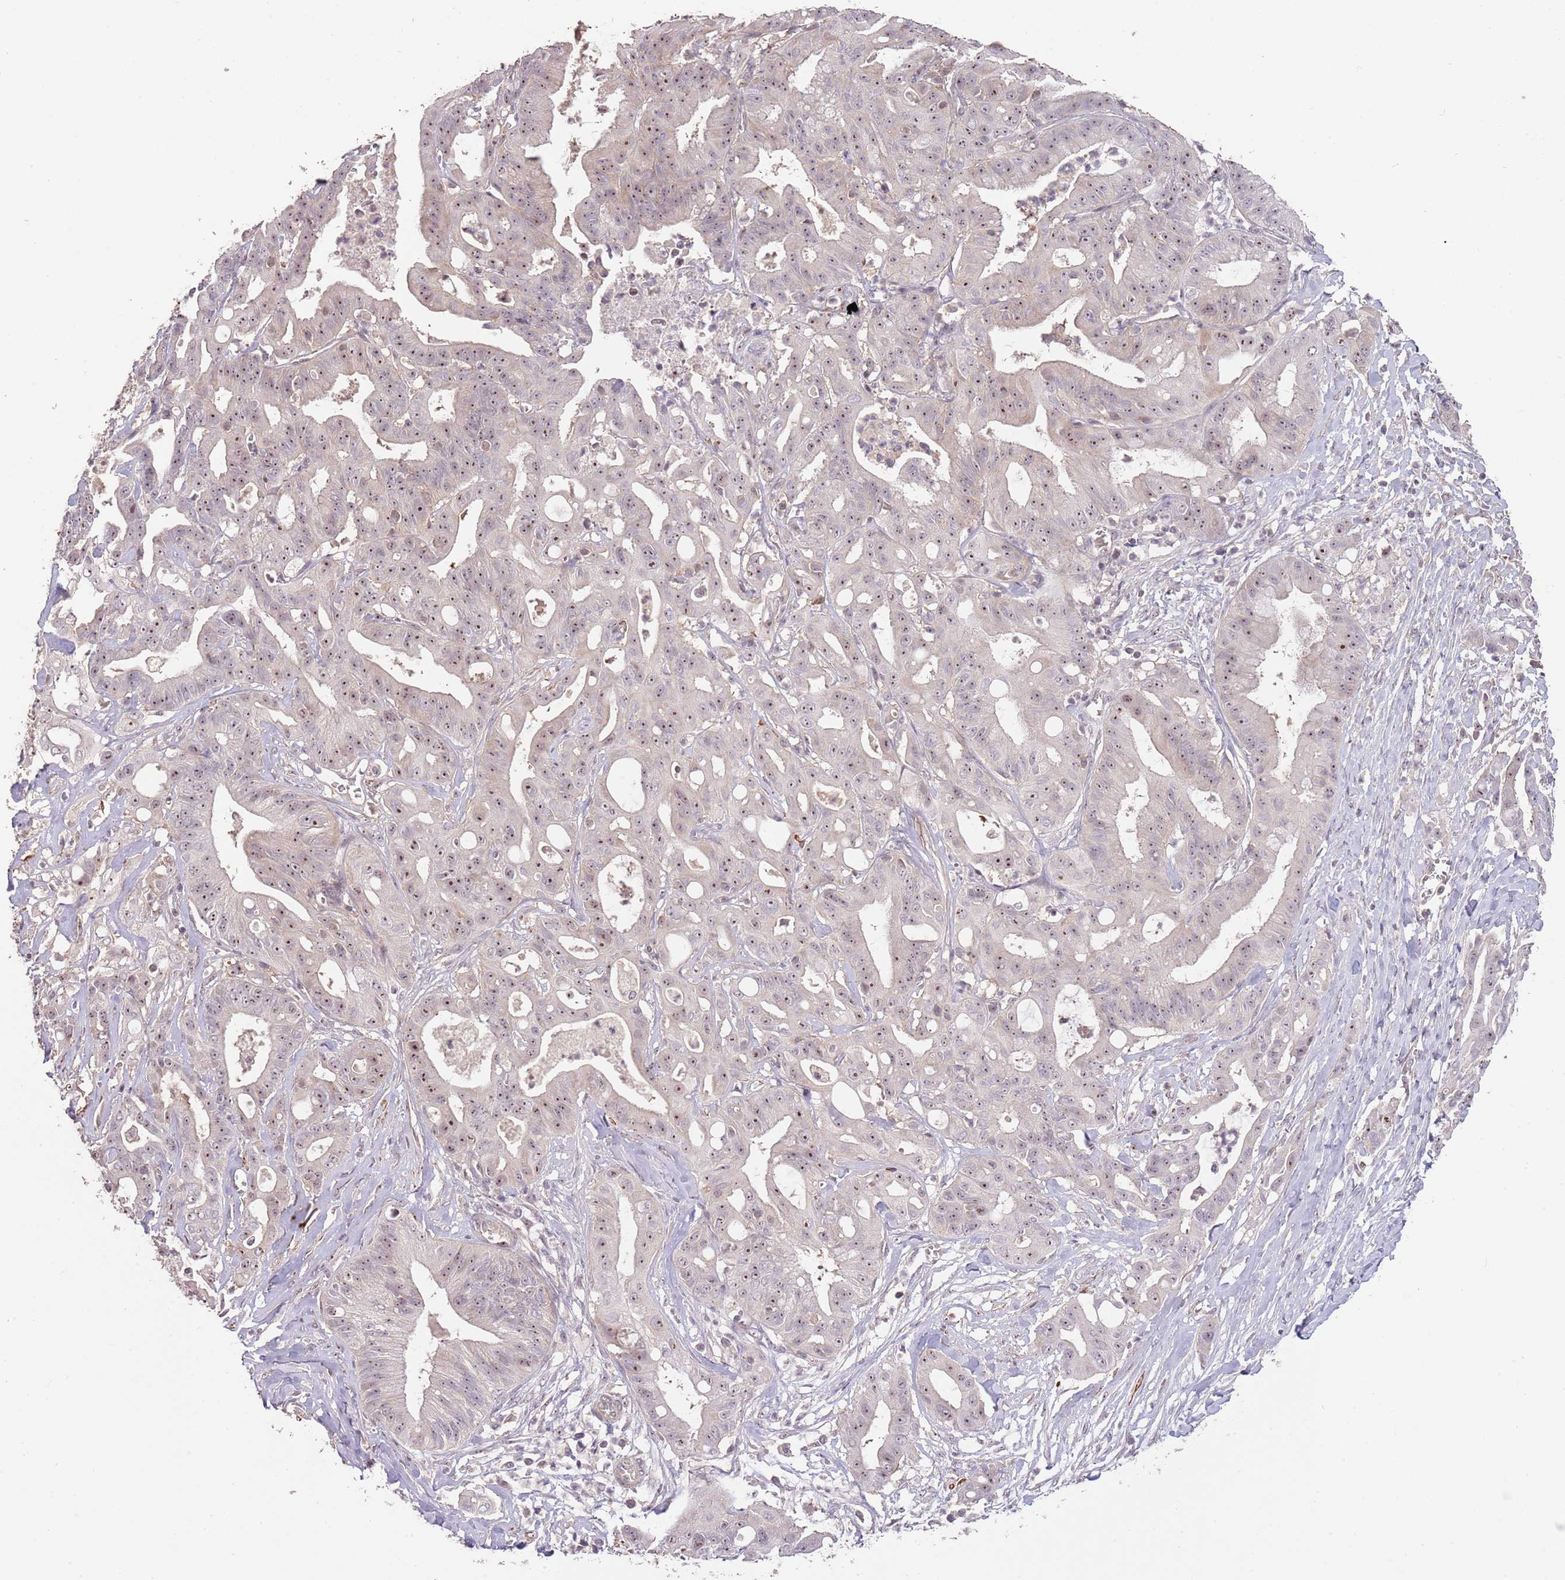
{"staining": {"intensity": "moderate", "quantity": ">75%", "location": "nuclear"}, "tissue": "ovarian cancer", "cell_type": "Tumor cells", "image_type": "cancer", "snomed": [{"axis": "morphology", "description": "Cystadenocarcinoma, mucinous, NOS"}, {"axis": "topography", "description": "Ovary"}], "caption": "Immunohistochemical staining of ovarian mucinous cystadenocarcinoma demonstrates medium levels of moderate nuclear expression in about >75% of tumor cells.", "gene": "ADTRP", "patient": {"sex": "female", "age": 70}}